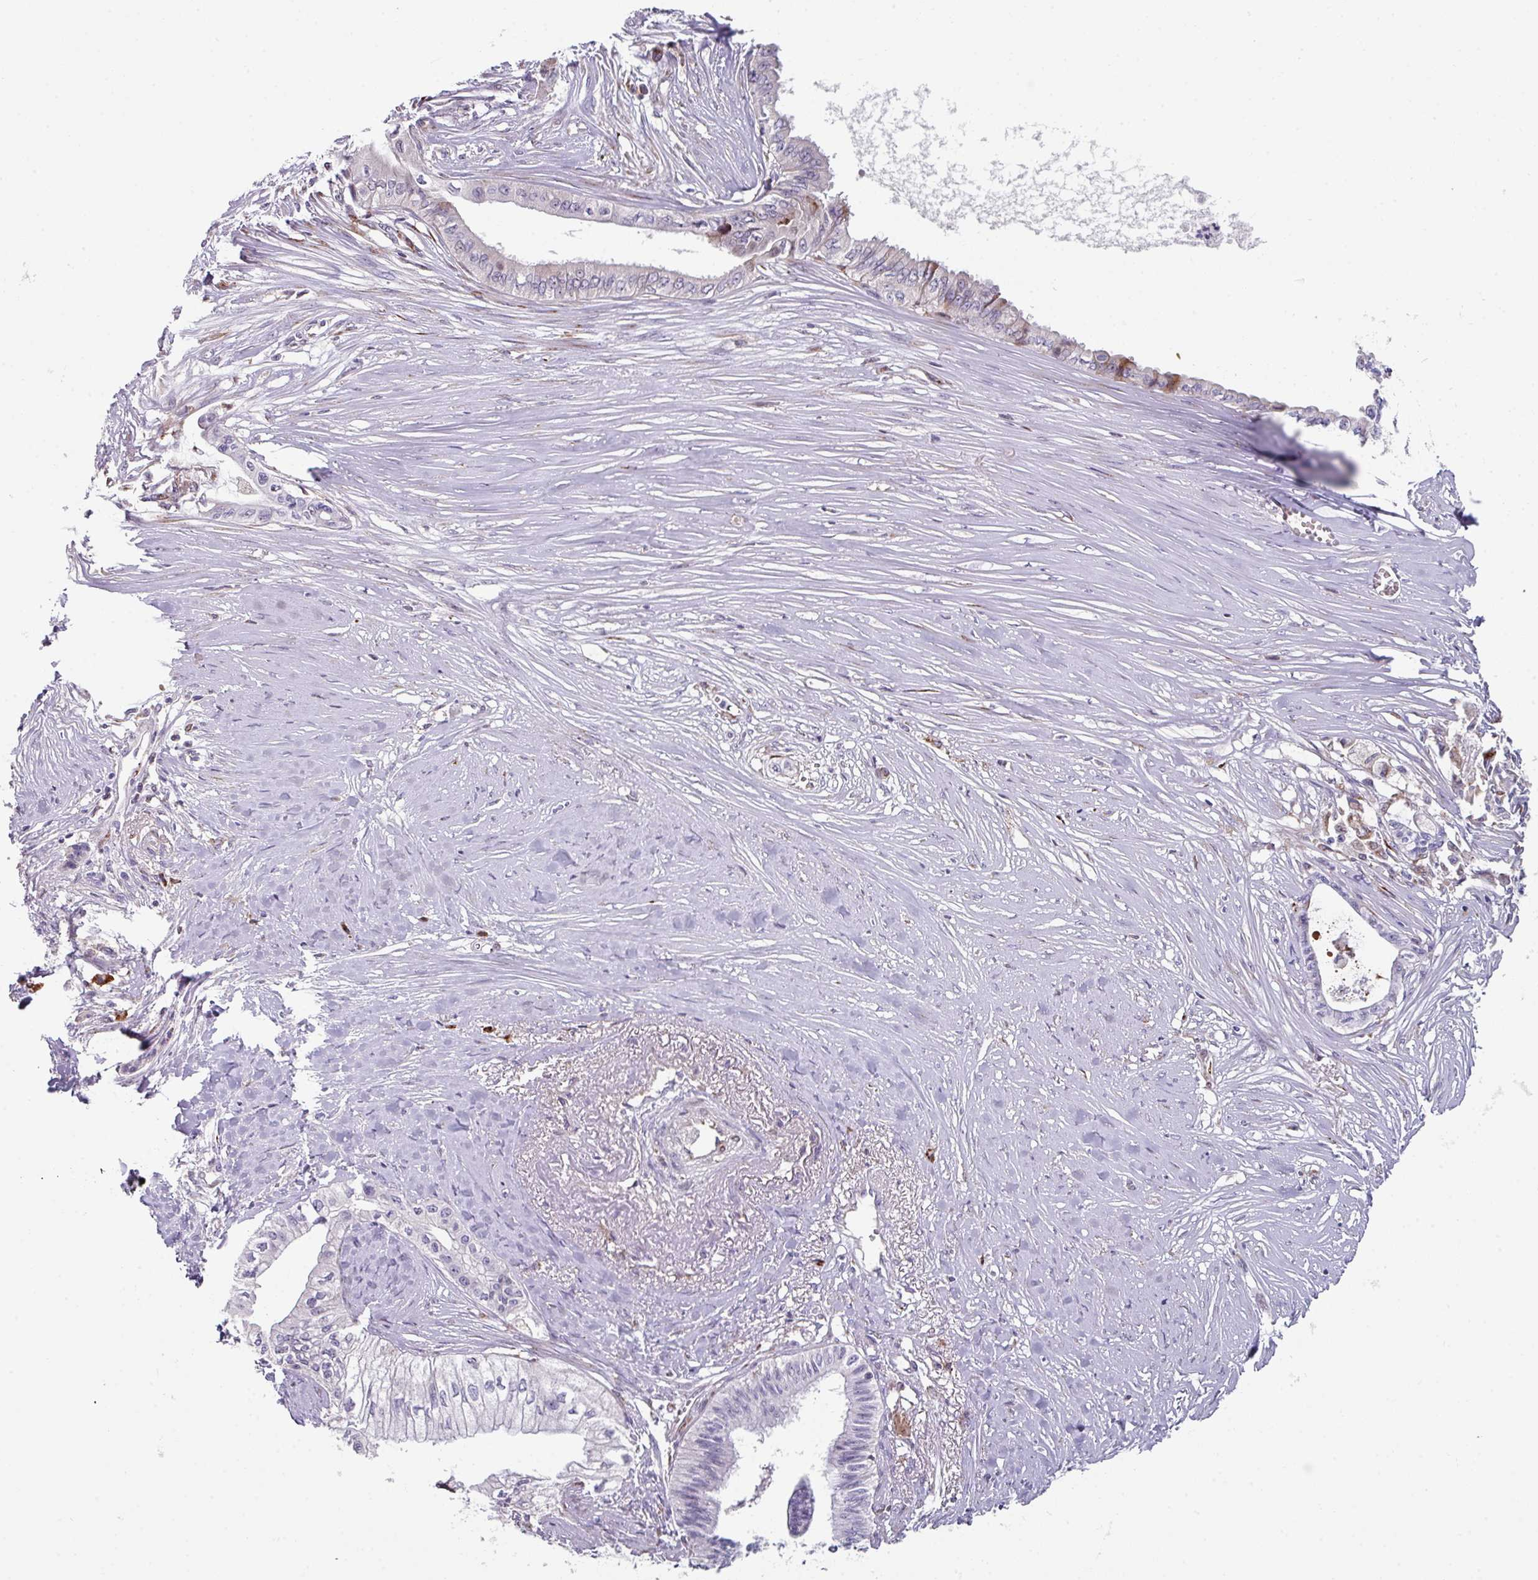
{"staining": {"intensity": "negative", "quantity": "none", "location": "none"}, "tissue": "pancreatic cancer", "cell_type": "Tumor cells", "image_type": "cancer", "snomed": [{"axis": "morphology", "description": "Adenocarcinoma, NOS"}, {"axis": "topography", "description": "Pancreas"}], "caption": "An immunohistochemistry micrograph of adenocarcinoma (pancreatic) is shown. There is no staining in tumor cells of adenocarcinoma (pancreatic). Brightfield microscopy of immunohistochemistry stained with DAB (3,3'-diaminobenzidine) (brown) and hematoxylin (blue), captured at high magnification.", "gene": "BMS1", "patient": {"sex": "male", "age": 71}}